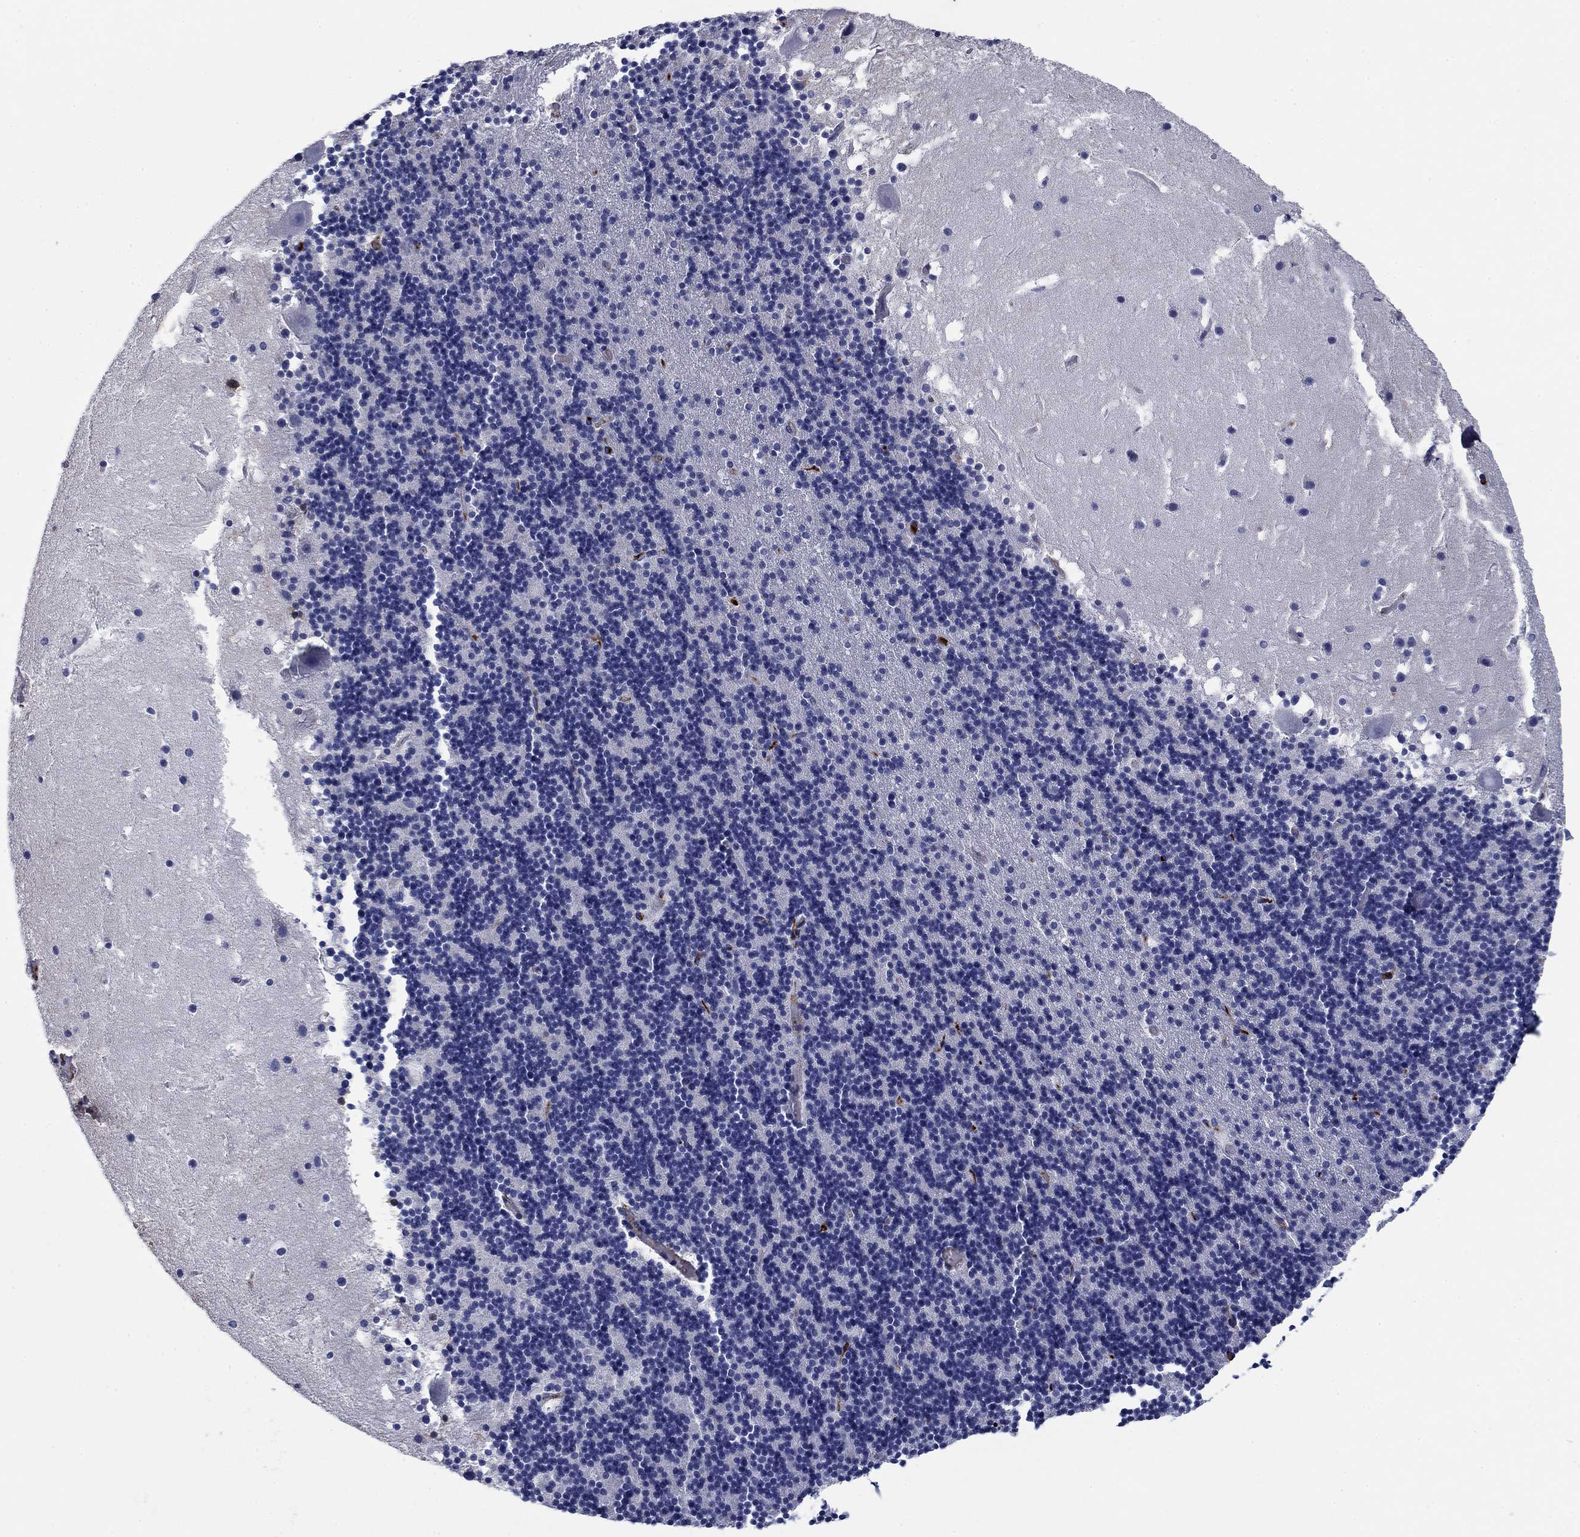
{"staining": {"intensity": "negative", "quantity": "none", "location": "none"}, "tissue": "cerebellum", "cell_type": "Cells in granular layer", "image_type": "normal", "snomed": [{"axis": "morphology", "description": "Normal tissue, NOS"}, {"axis": "topography", "description": "Cerebellum"}], "caption": "A photomicrograph of human cerebellum is negative for staining in cells in granular layer. (Immunohistochemistry, brightfield microscopy, high magnification).", "gene": "APOC3", "patient": {"sex": "male", "age": 37}}